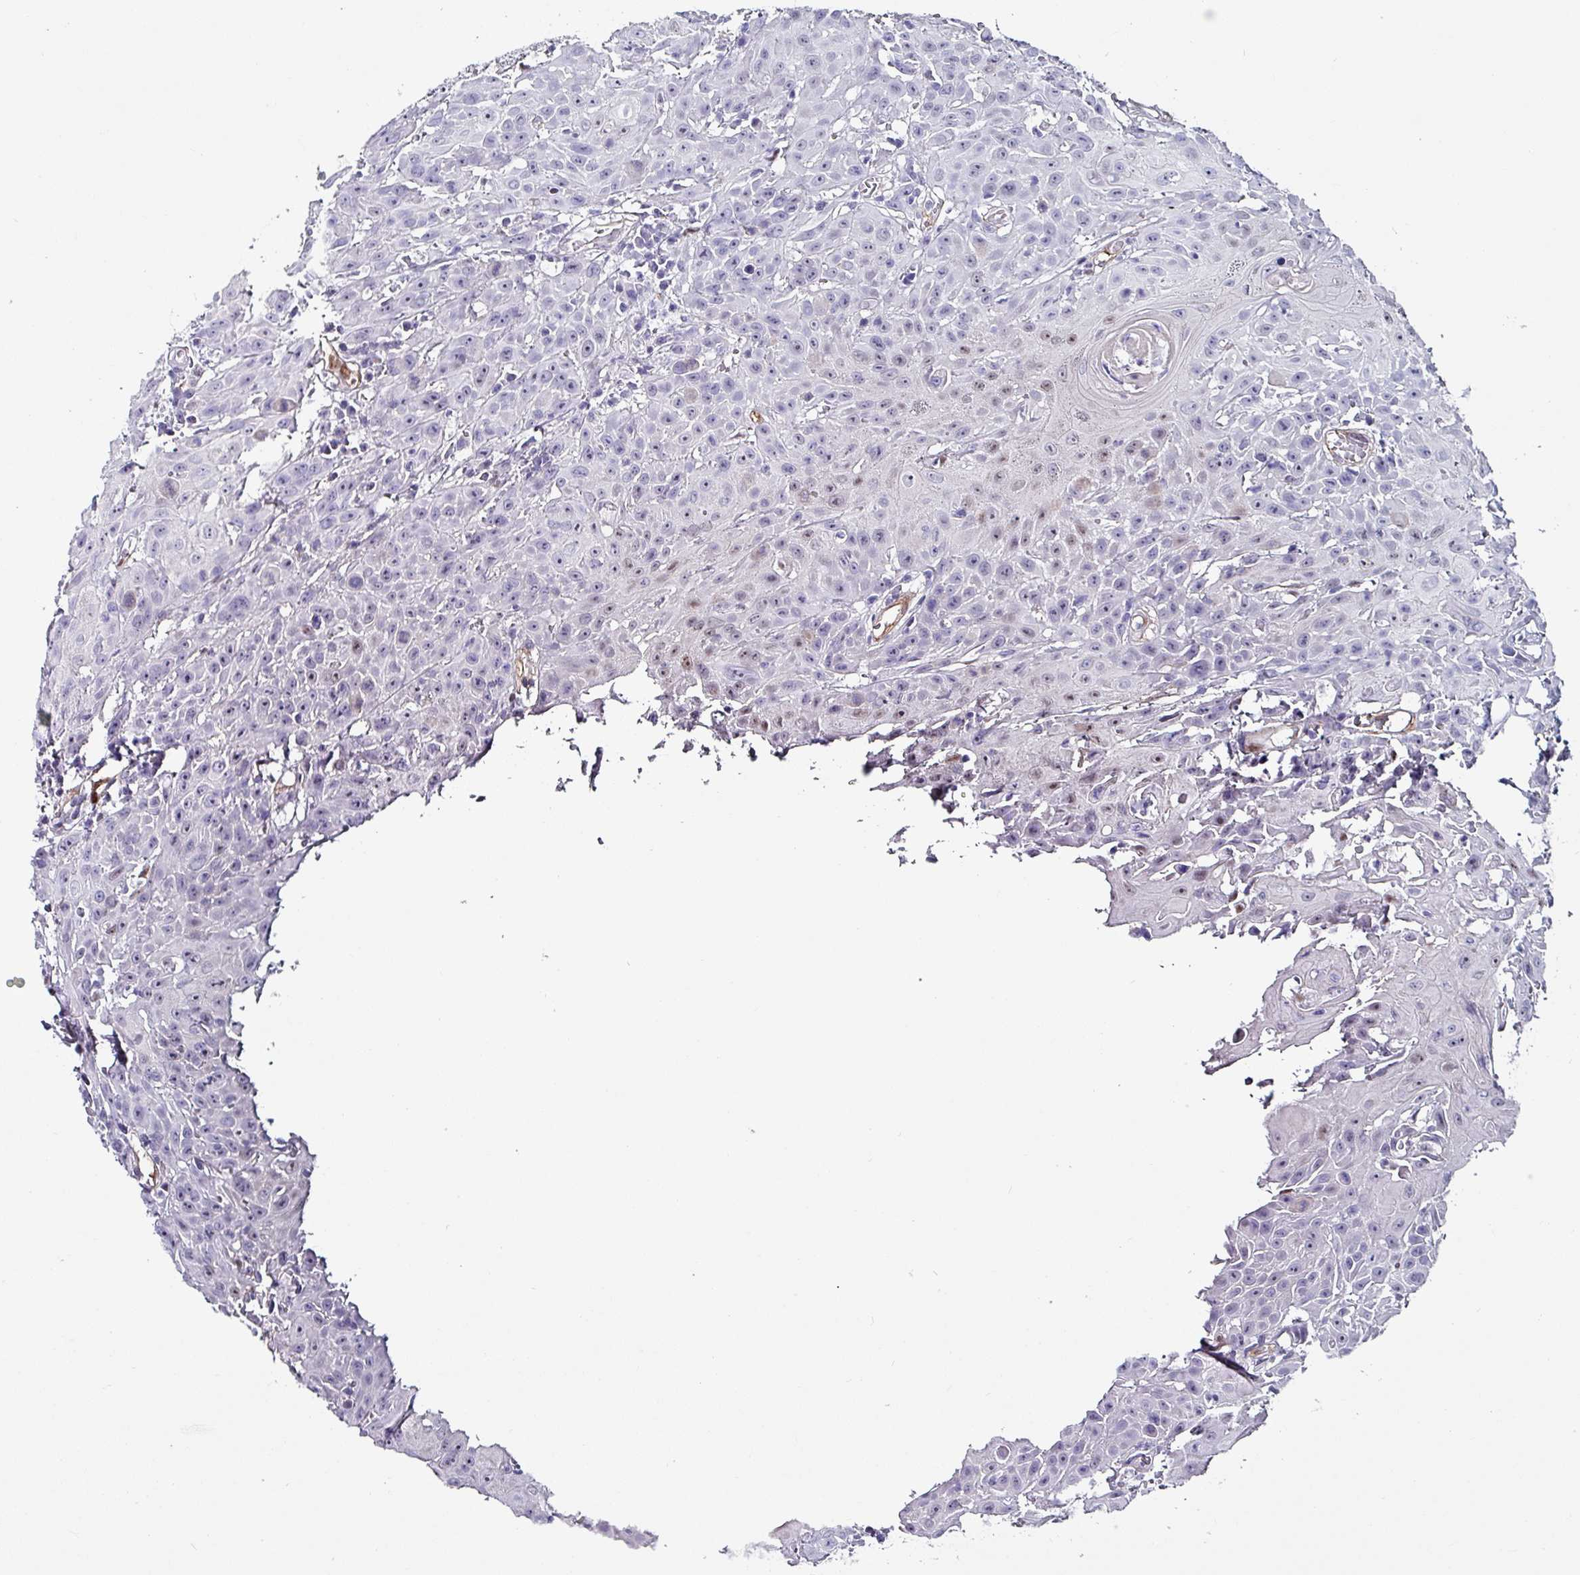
{"staining": {"intensity": "weak", "quantity": "<25%", "location": "nuclear"}, "tissue": "head and neck cancer", "cell_type": "Tumor cells", "image_type": "cancer", "snomed": [{"axis": "morphology", "description": "Squamous cell carcinoma, NOS"}, {"axis": "topography", "description": "Skin"}, {"axis": "topography", "description": "Head-Neck"}], "caption": "Photomicrograph shows no protein positivity in tumor cells of head and neck squamous cell carcinoma tissue.", "gene": "ZNF816-ZNF321P", "patient": {"sex": "male", "age": 80}}